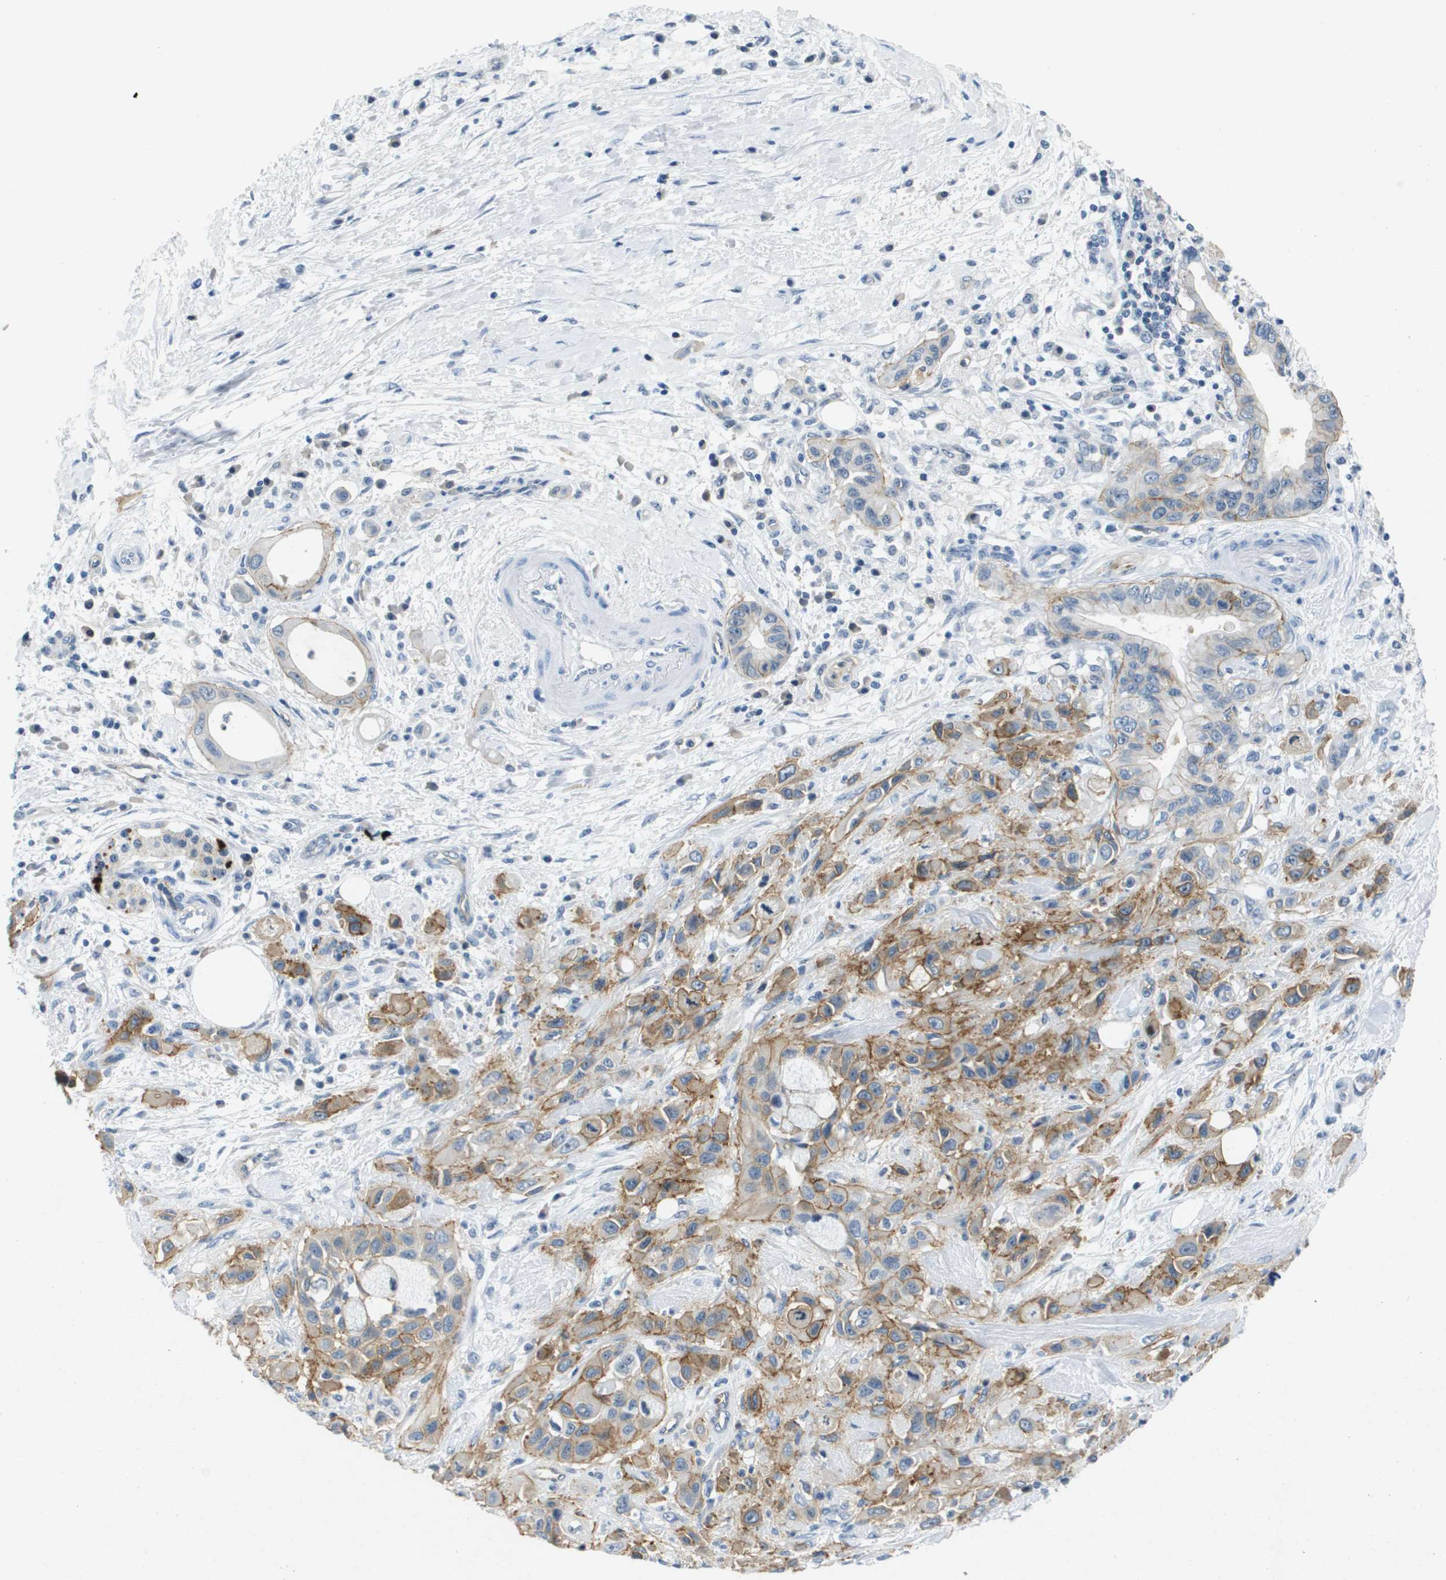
{"staining": {"intensity": "moderate", "quantity": "25%-75%", "location": "cytoplasmic/membranous"}, "tissue": "pancreatic cancer", "cell_type": "Tumor cells", "image_type": "cancer", "snomed": [{"axis": "morphology", "description": "Adenocarcinoma, NOS"}, {"axis": "topography", "description": "Pancreas"}], "caption": "Adenocarcinoma (pancreatic) tissue demonstrates moderate cytoplasmic/membranous staining in about 25%-75% of tumor cells, visualized by immunohistochemistry.", "gene": "ITGA6", "patient": {"sex": "female", "age": 73}}